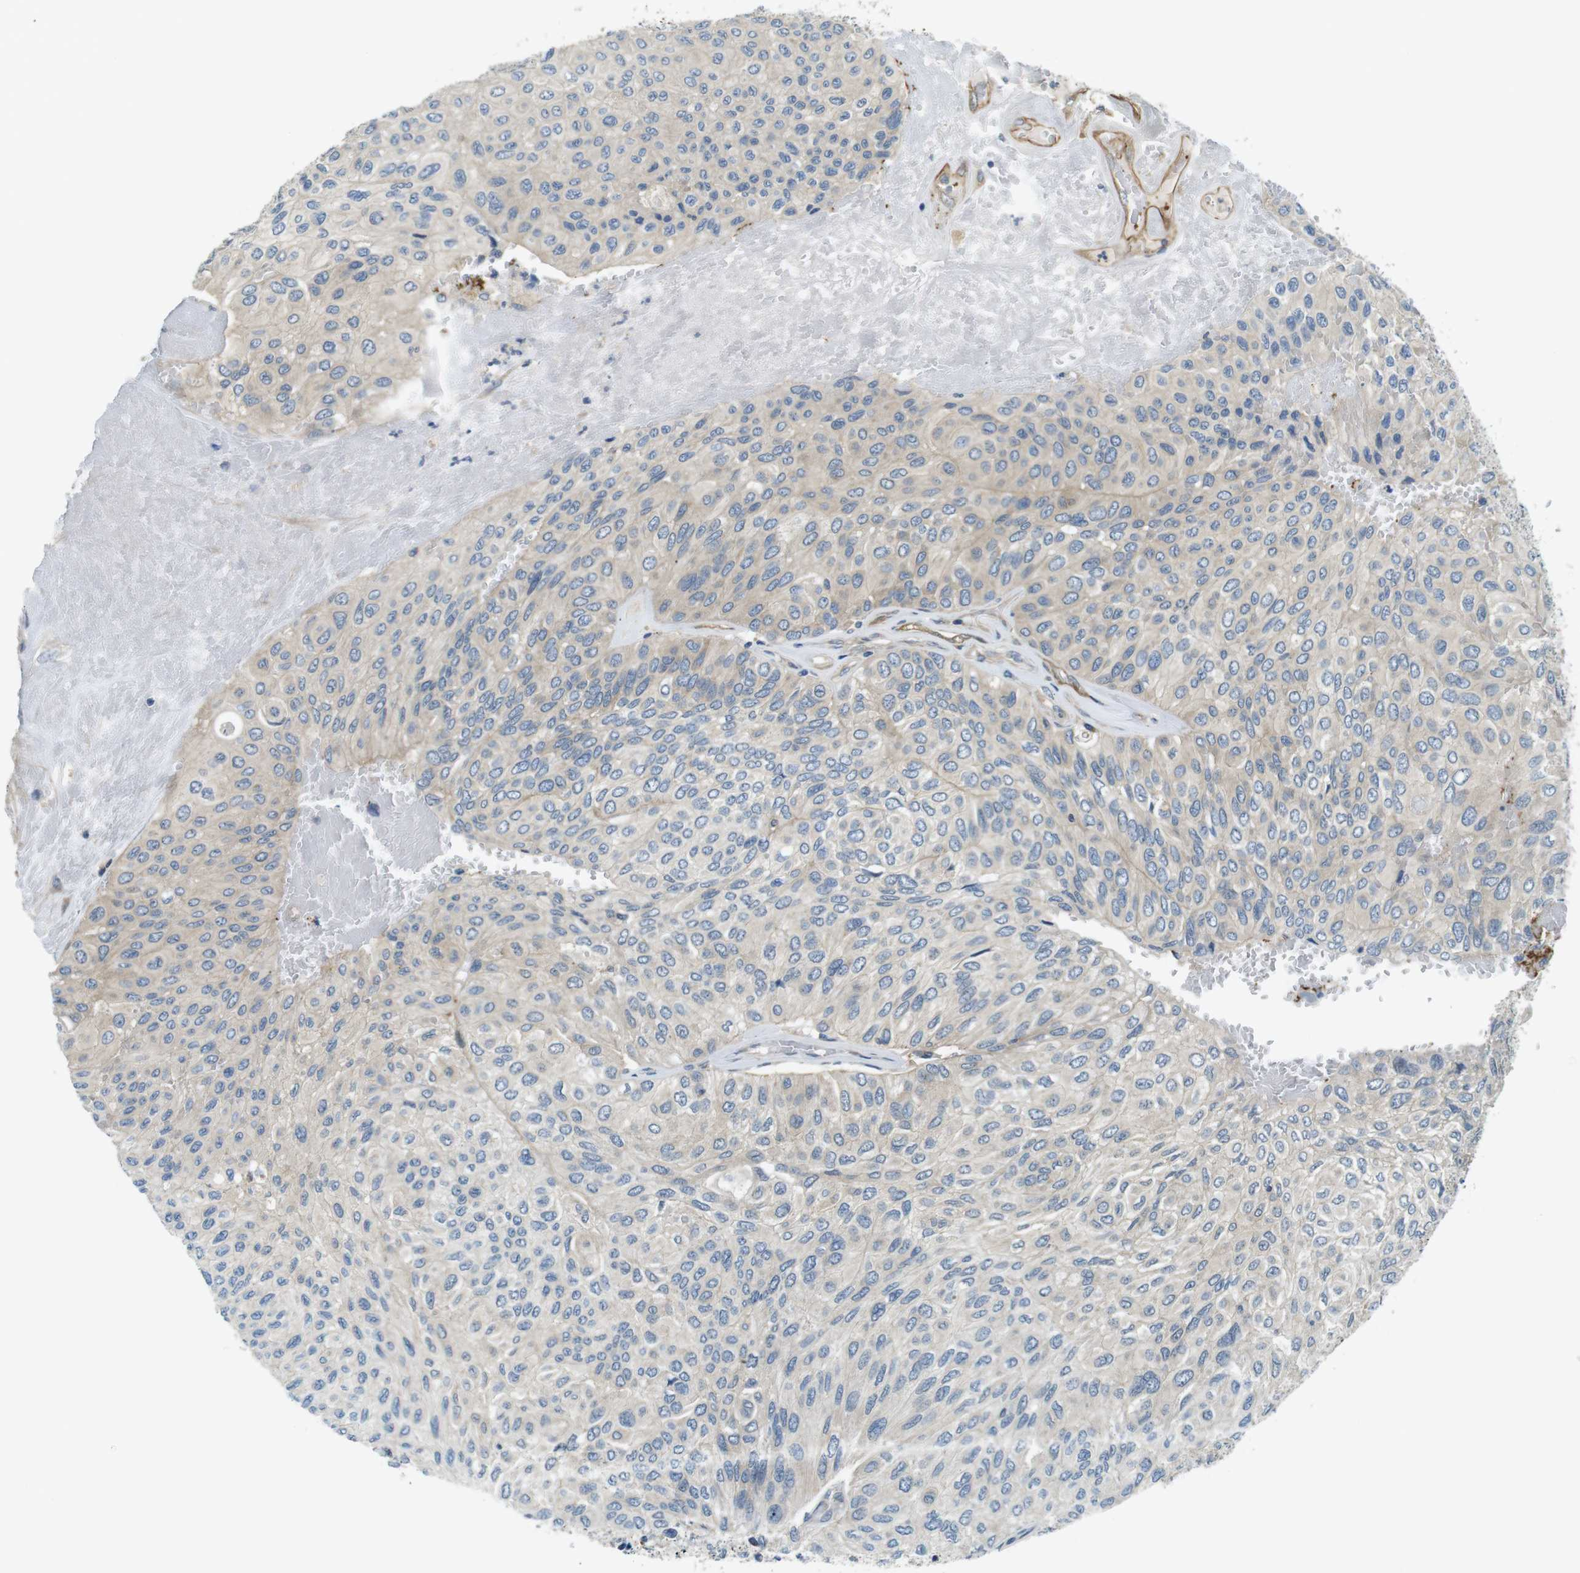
{"staining": {"intensity": "weak", "quantity": ">75%", "location": "cytoplasmic/membranous"}, "tissue": "urothelial cancer", "cell_type": "Tumor cells", "image_type": "cancer", "snomed": [{"axis": "morphology", "description": "Urothelial carcinoma, High grade"}, {"axis": "topography", "description": "Urinary bladder"}], "caption": "IHC staining of urothelial cancer, which reveals low levels of weak cytoplasmic/membranous expression in approximately >75% of tumor cells indicating weak cytoplasmic/membranous protein positivity. The staining was performed using DAB (brown) for protein detection and nuclei were counterstained in hematoxylin (blue).", "gene": "TSC1", "patient": {"sex": "male", "age": 66}}